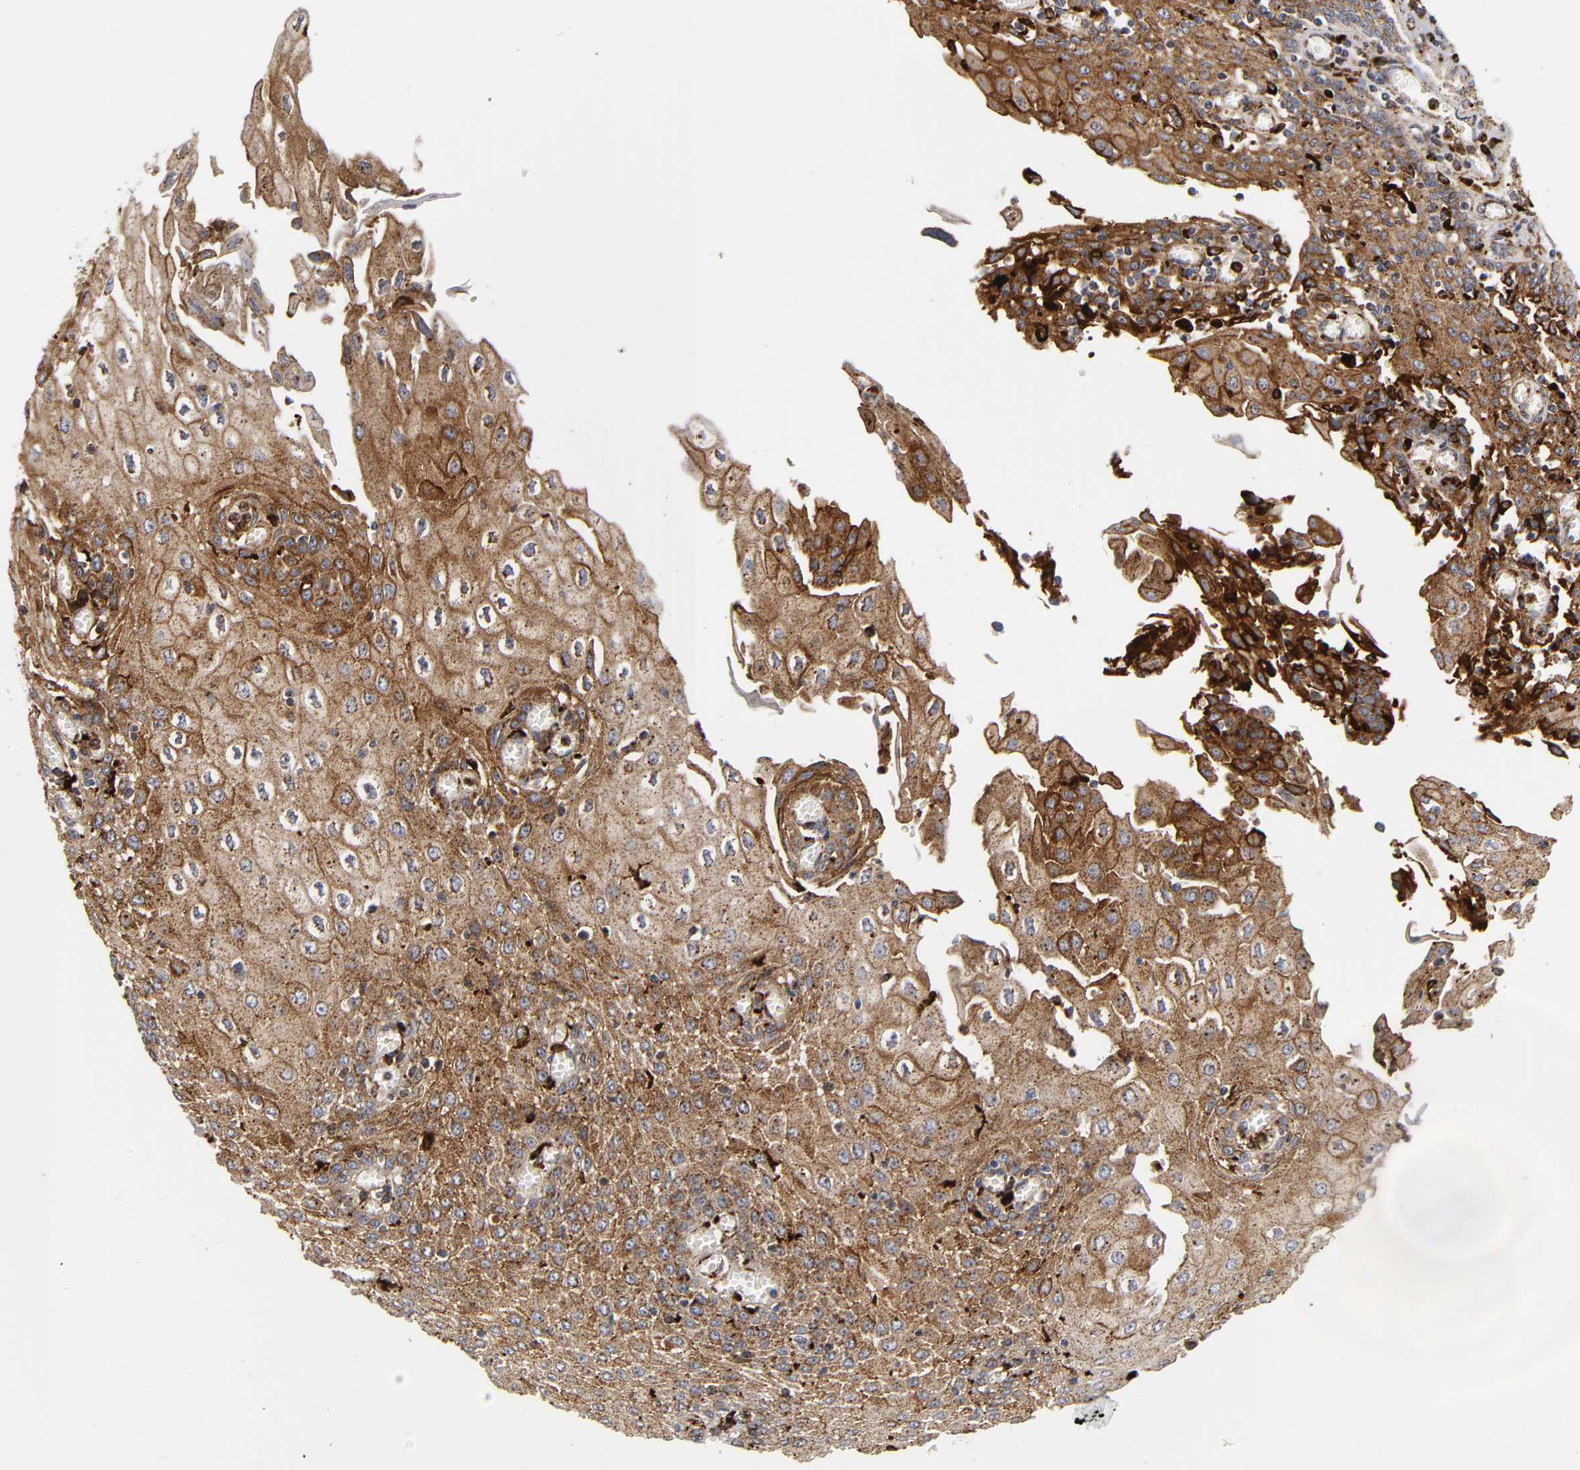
{"staining": {"intensity": "strong", "quantity": ">75%", "location": "cytoplasmic/membranous"}, "tissue": "esophagus", "cell_type": "Squamous epithelial cells", "image_type": "normal", "snomed": [{"axis": "morphology", "description": "Normal tissue, NOS"}, {"axis": "morphology", "description": "Squamous cell carcinoma, NOS"}, {"axis": "topography", "description": "Esophagus"}], "caption": "Approximately >75% of squamous epithelial cells in normal human esophagus show strong cytoplasmic/membranous protein positivity as visualized by brown immunohistochemical staining.", "gene": "PSAP", "patient": {"sex": "male", "age": 65}}